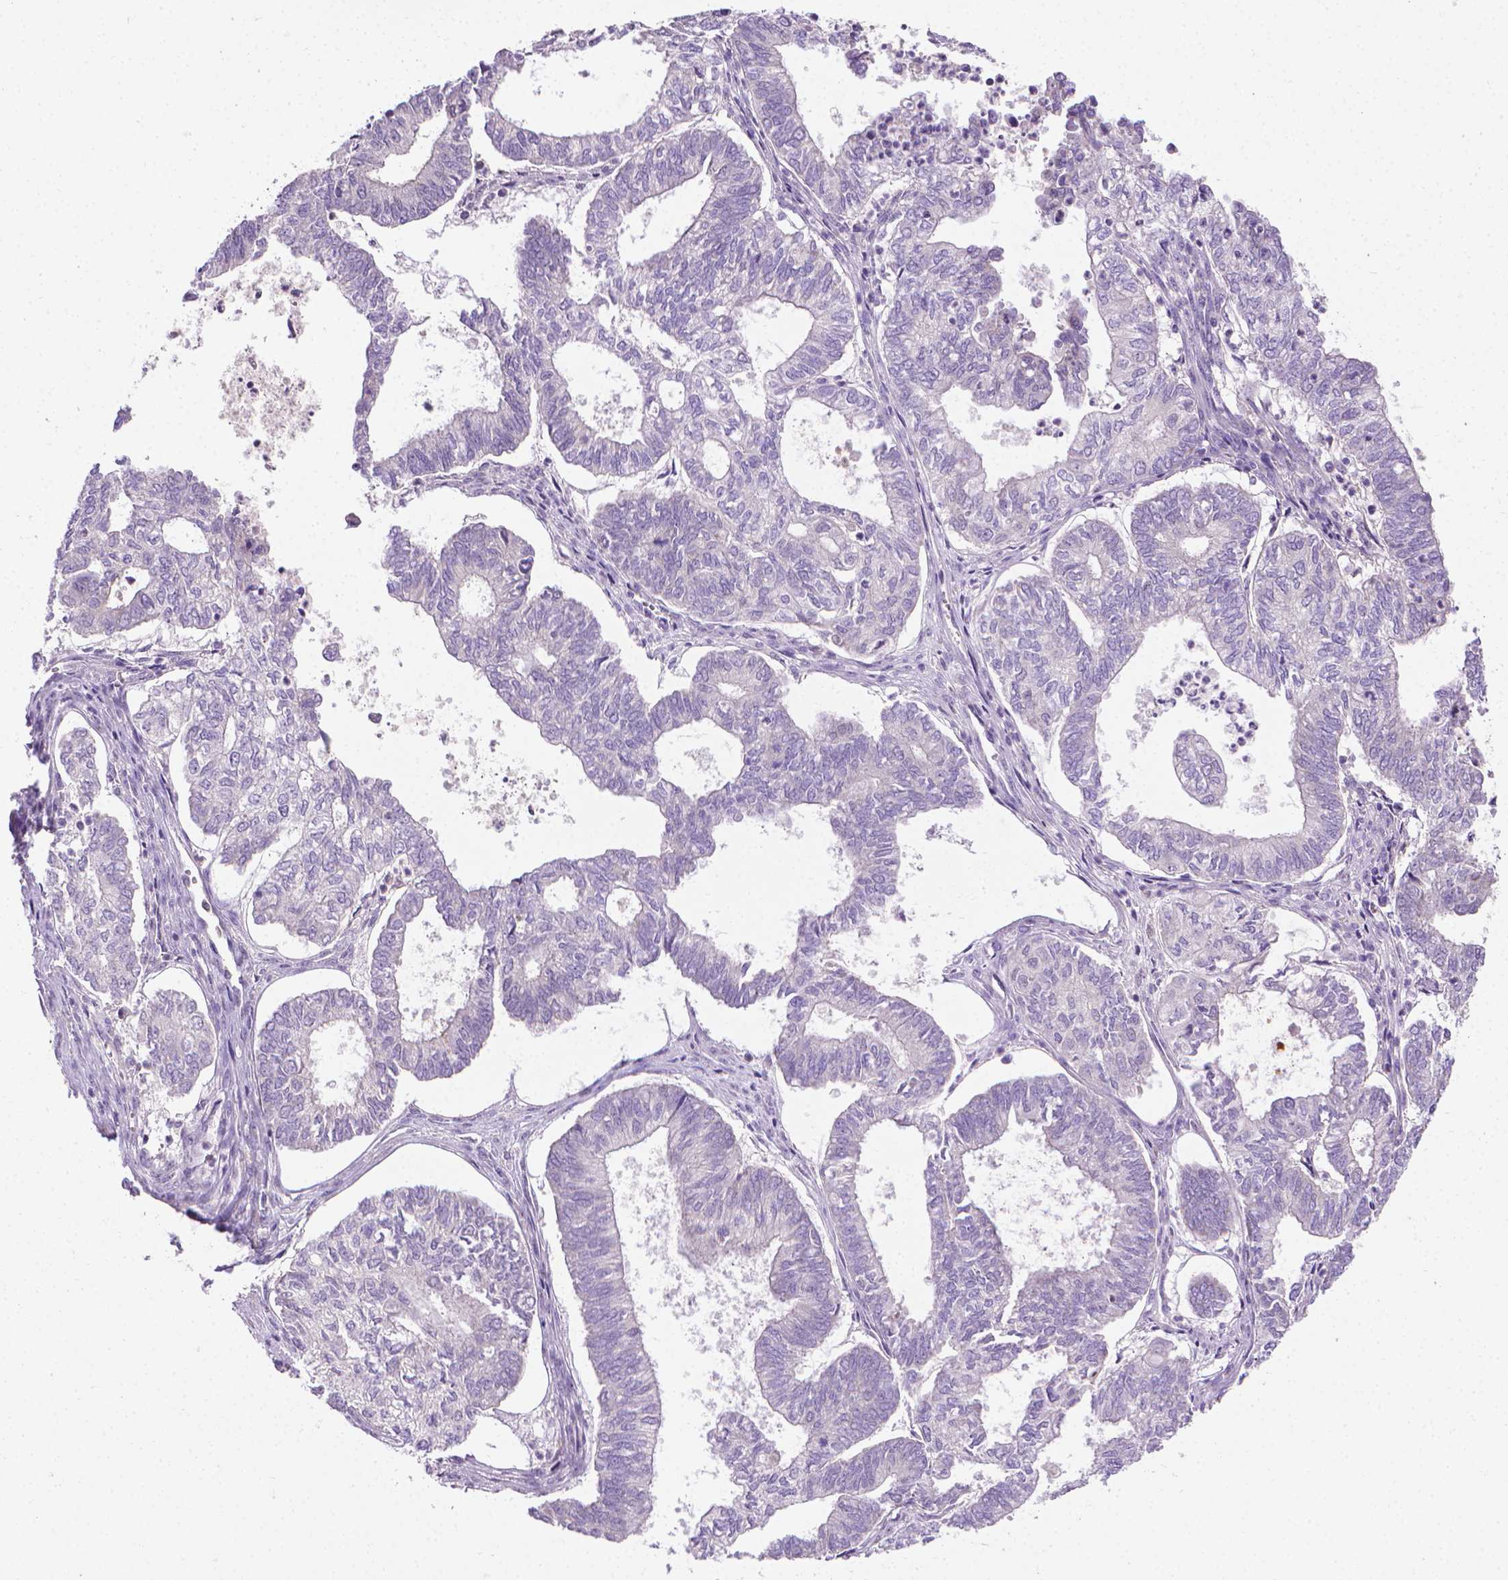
{"staining": {"intensity": "negative", "quantity": "none", "location": "none"}, "tissue": "ovarian cancer", "cell_type": "Tumor cells", "image_type": "cancer", "snomed": [{"axis": "morphology", "description": "Carcinoma, endometroid"}, {"axis": "topography", "description": "Ovary"}], "caption": "An IHC photomicrograph of ovarian cancer (endometroid carcinoma) is shown. There is no staining in tumor cells of ovarian cancer (endometroid carcinoma).", "gene": "SLC51B", "patient": {"sex": "female", "age": 64}}